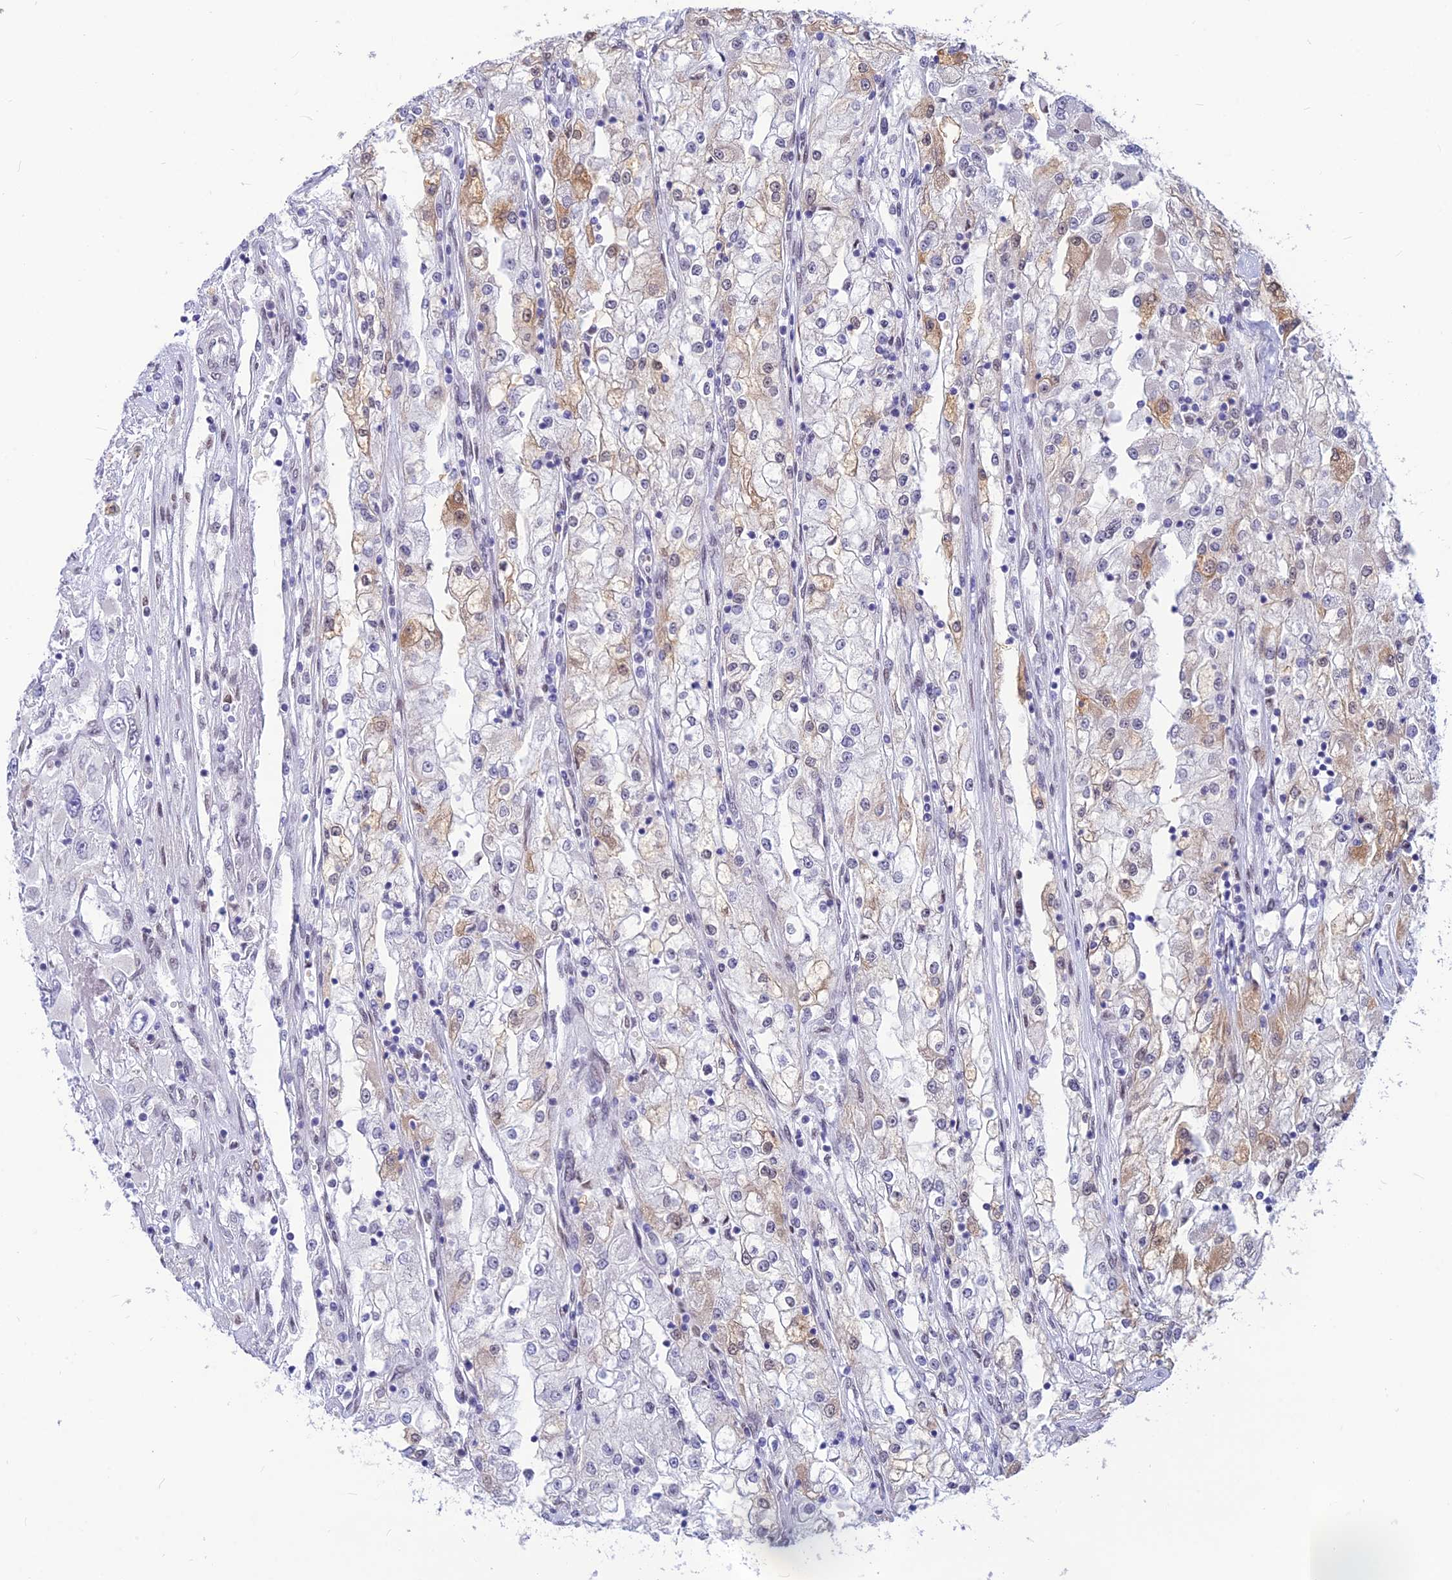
{"staining": {"intensity": "moderate", "quantity": "<25%", "location": "cytoplasmic/membranous"}, "tissue": "renal cancer", "cell_type": "Tumor cells", "image_type": "cancer", "snomed": [{"axis": "morphology", "description": "Adenocarcinoma, NOS"}, {"axis": "topography", "description": "Kidney"}], "caption": "A photomicrograph of renal cancer (adenocarcinoma) stained for a protein demonstrates moderate cytoplasmic/membranous brown staining in tumor cells. (DAB (3,3'-diaminobenzidine) IHC with brightfield microscopy, high magnification).", "gene": "KCTD13", "patient": {"sex": "female", "age": 52}}